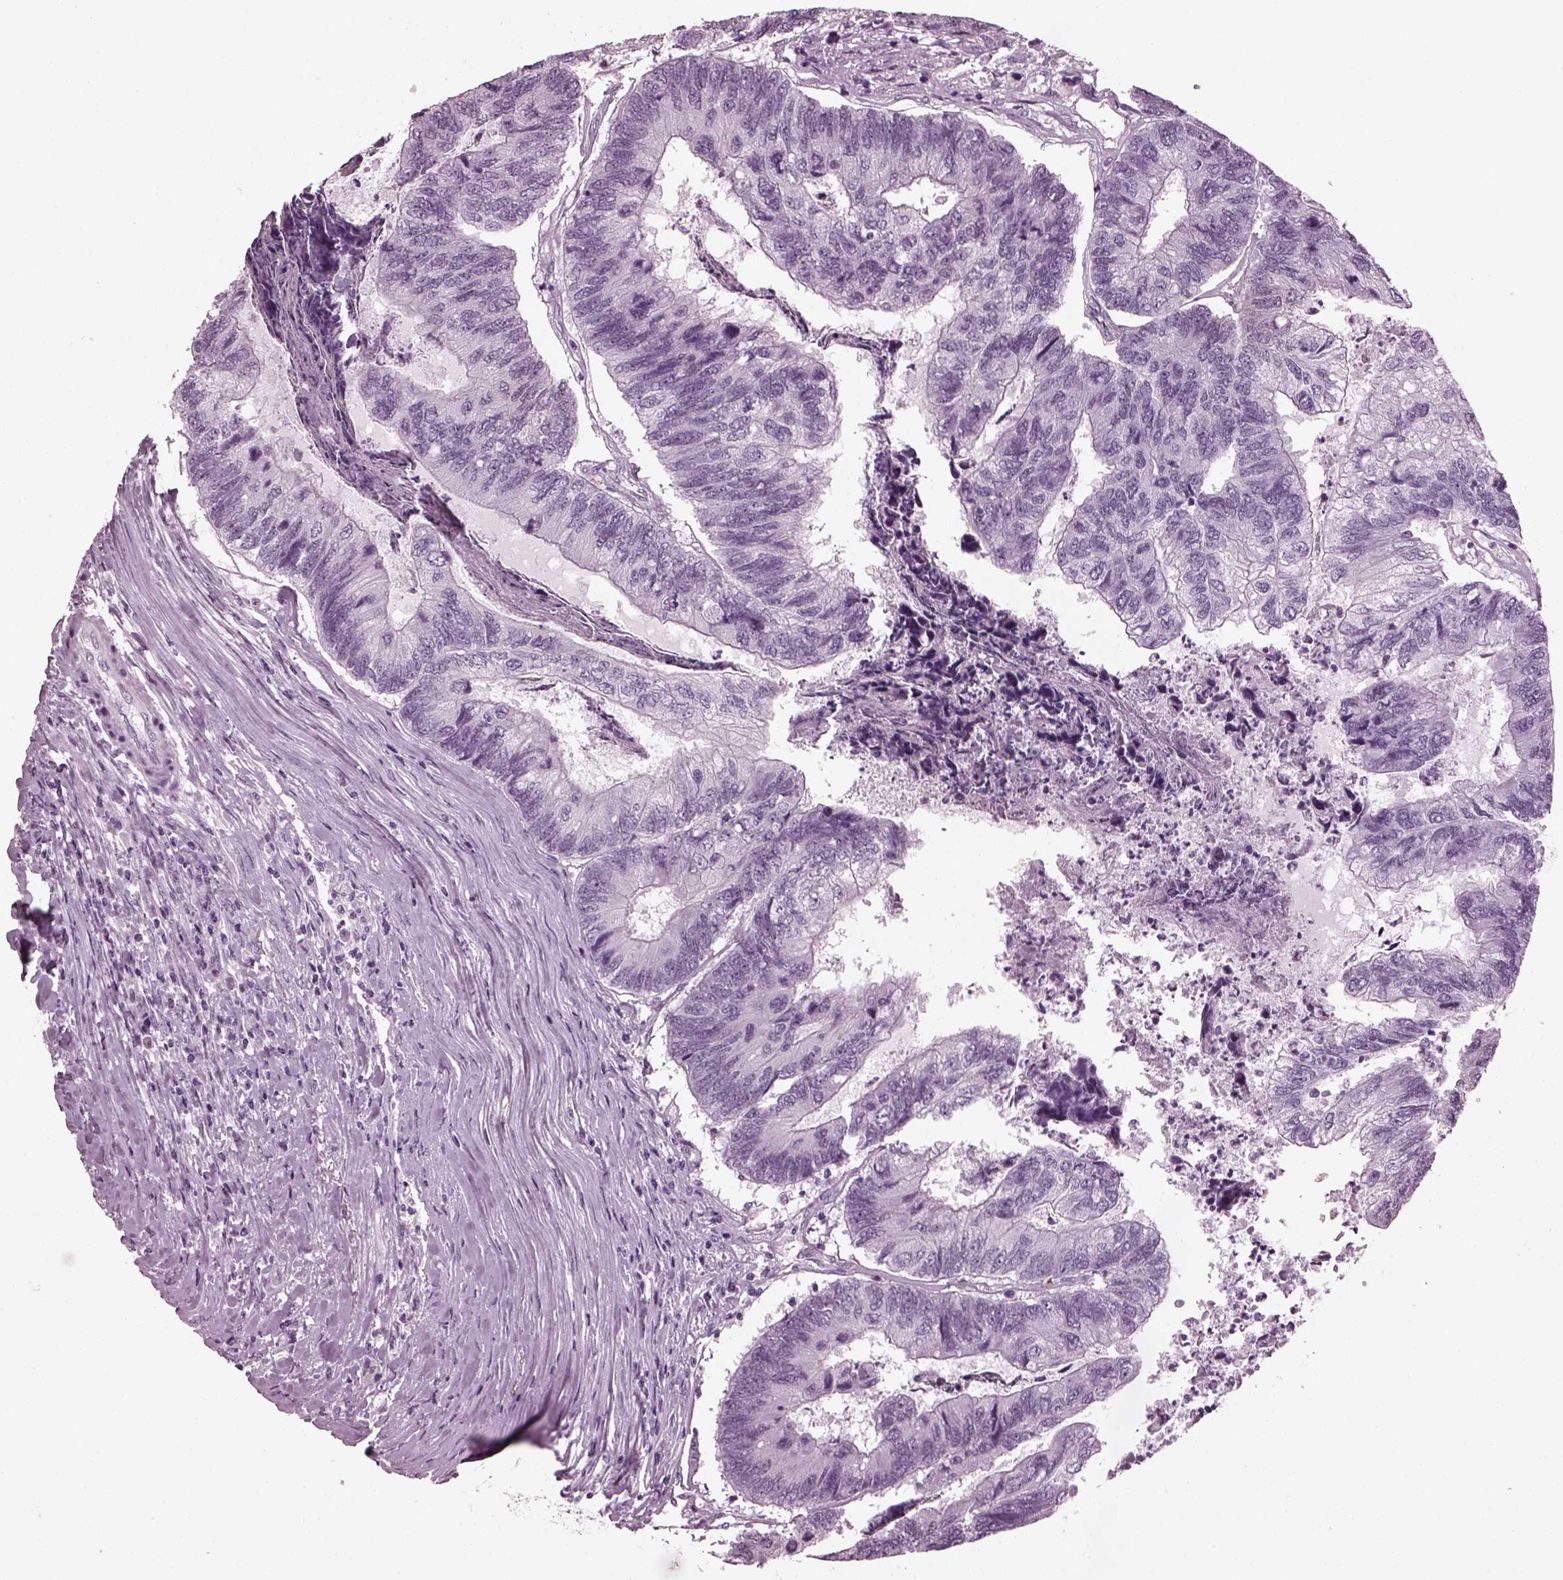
{"staining": {"intensity": "negative", "quantity": "none", "location": "none"}, "tissue": "colorectal cancer", "cell_type": "Tumor cells", "image_type": "cancer", "snomed": [{"axis": "morphology", "description": "Adenocarcinoma, NOS"}, {"axis": "topography", "description": "Colon"}], "caption": "Human colorectal cancer (adenocarcinoma) stained for a protein using immunohistochemistry exhibits no positivity in tumor cells.", "gene": "SLC6A17", "patient": {"sex": "female", "age": 67}}